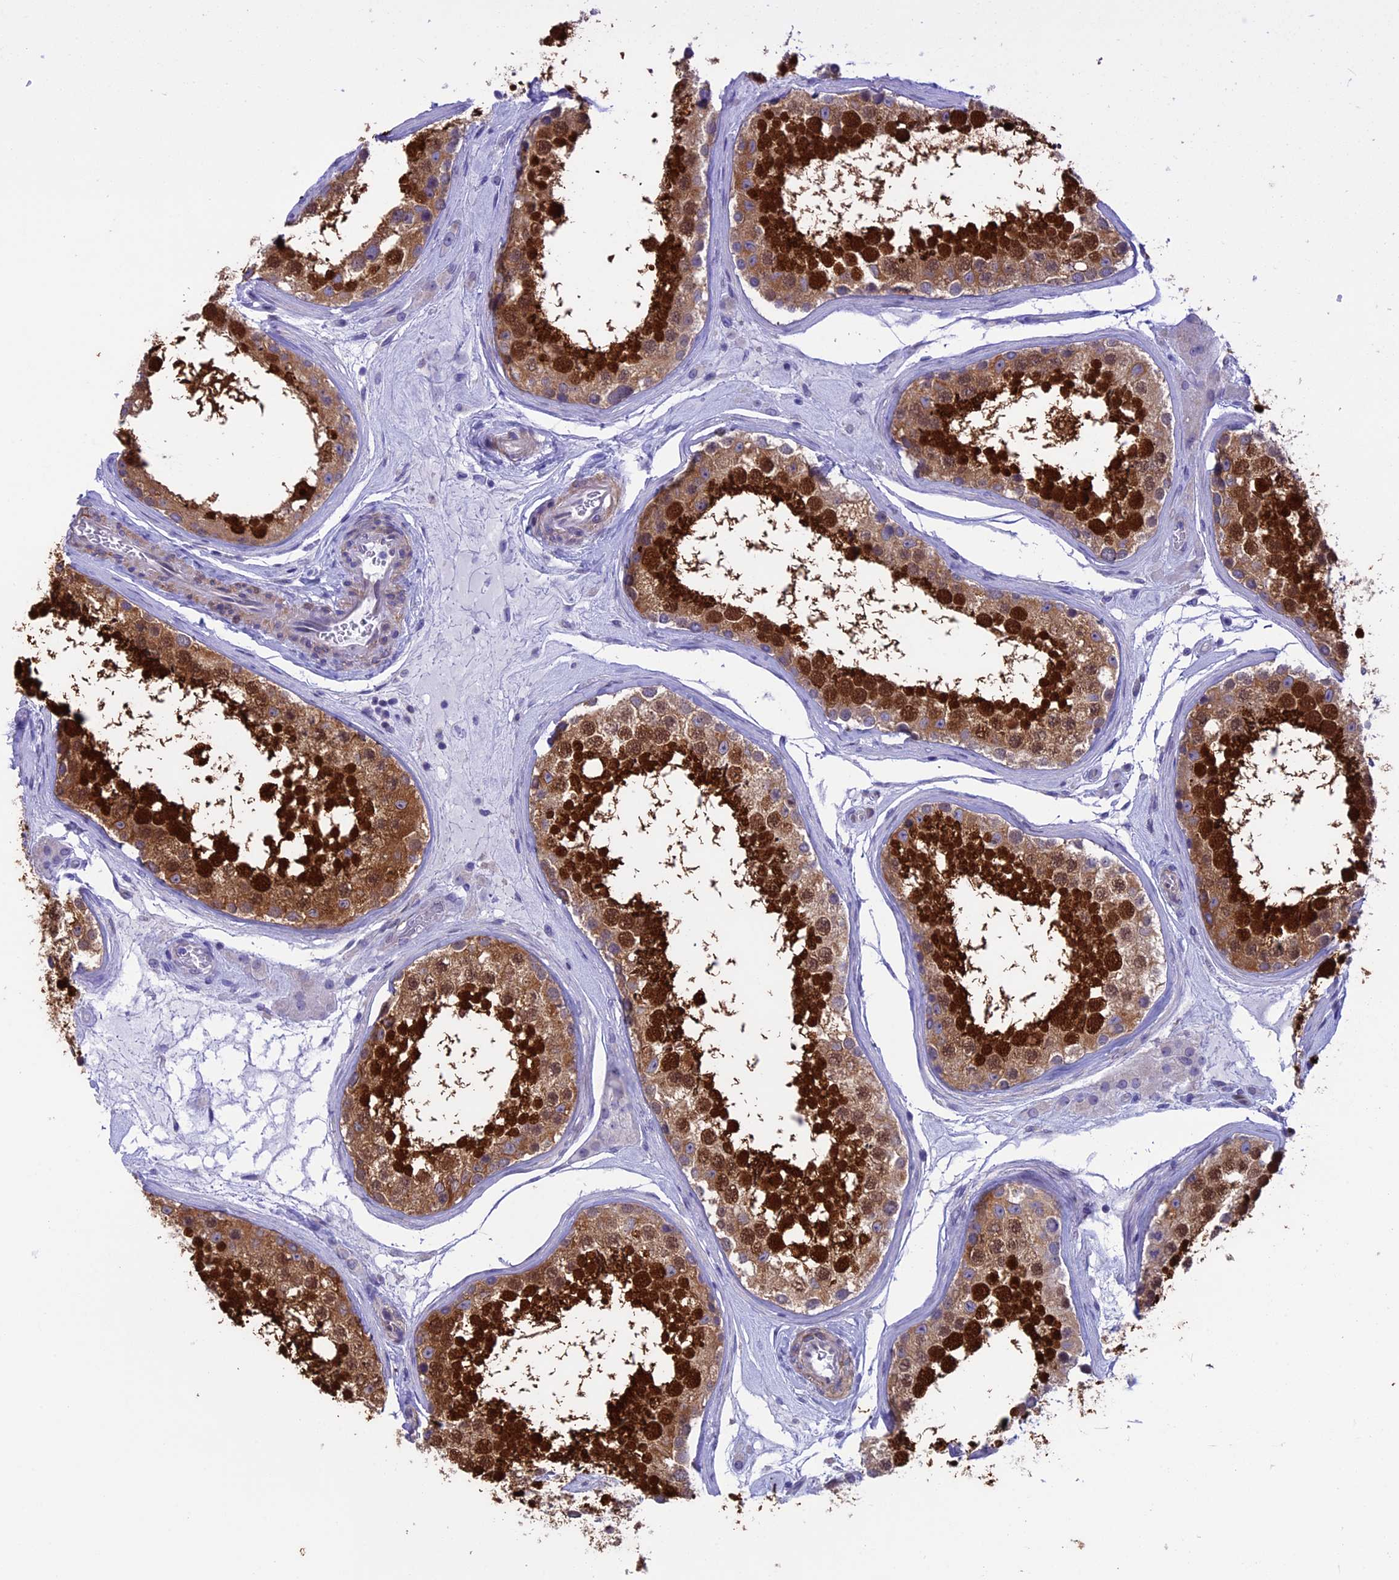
{"staining": {"intensity": "strong", "quantity": ">75%", "location": "cytoplasmic/membranous,nuclear"}, "tissue": "testis", "cell_type": "Cells in seminiferous ducts", "image_type": "normal", "snomed": [{"axis": "morphology", "description": "Normal tissue, NOS"}, {"axis": "topography", "description": "Testis"}], "caption": "DAB (3,3'-diaminobenzidine) immunohistochemical staining of benign testis reveals strong cytoplasmic/membranous,nuclear protein positivity in approximately >75% of cells in seminiferous ducts.", "gene": "IGSF6", "patient": {"sex": "male", "age": 46}}